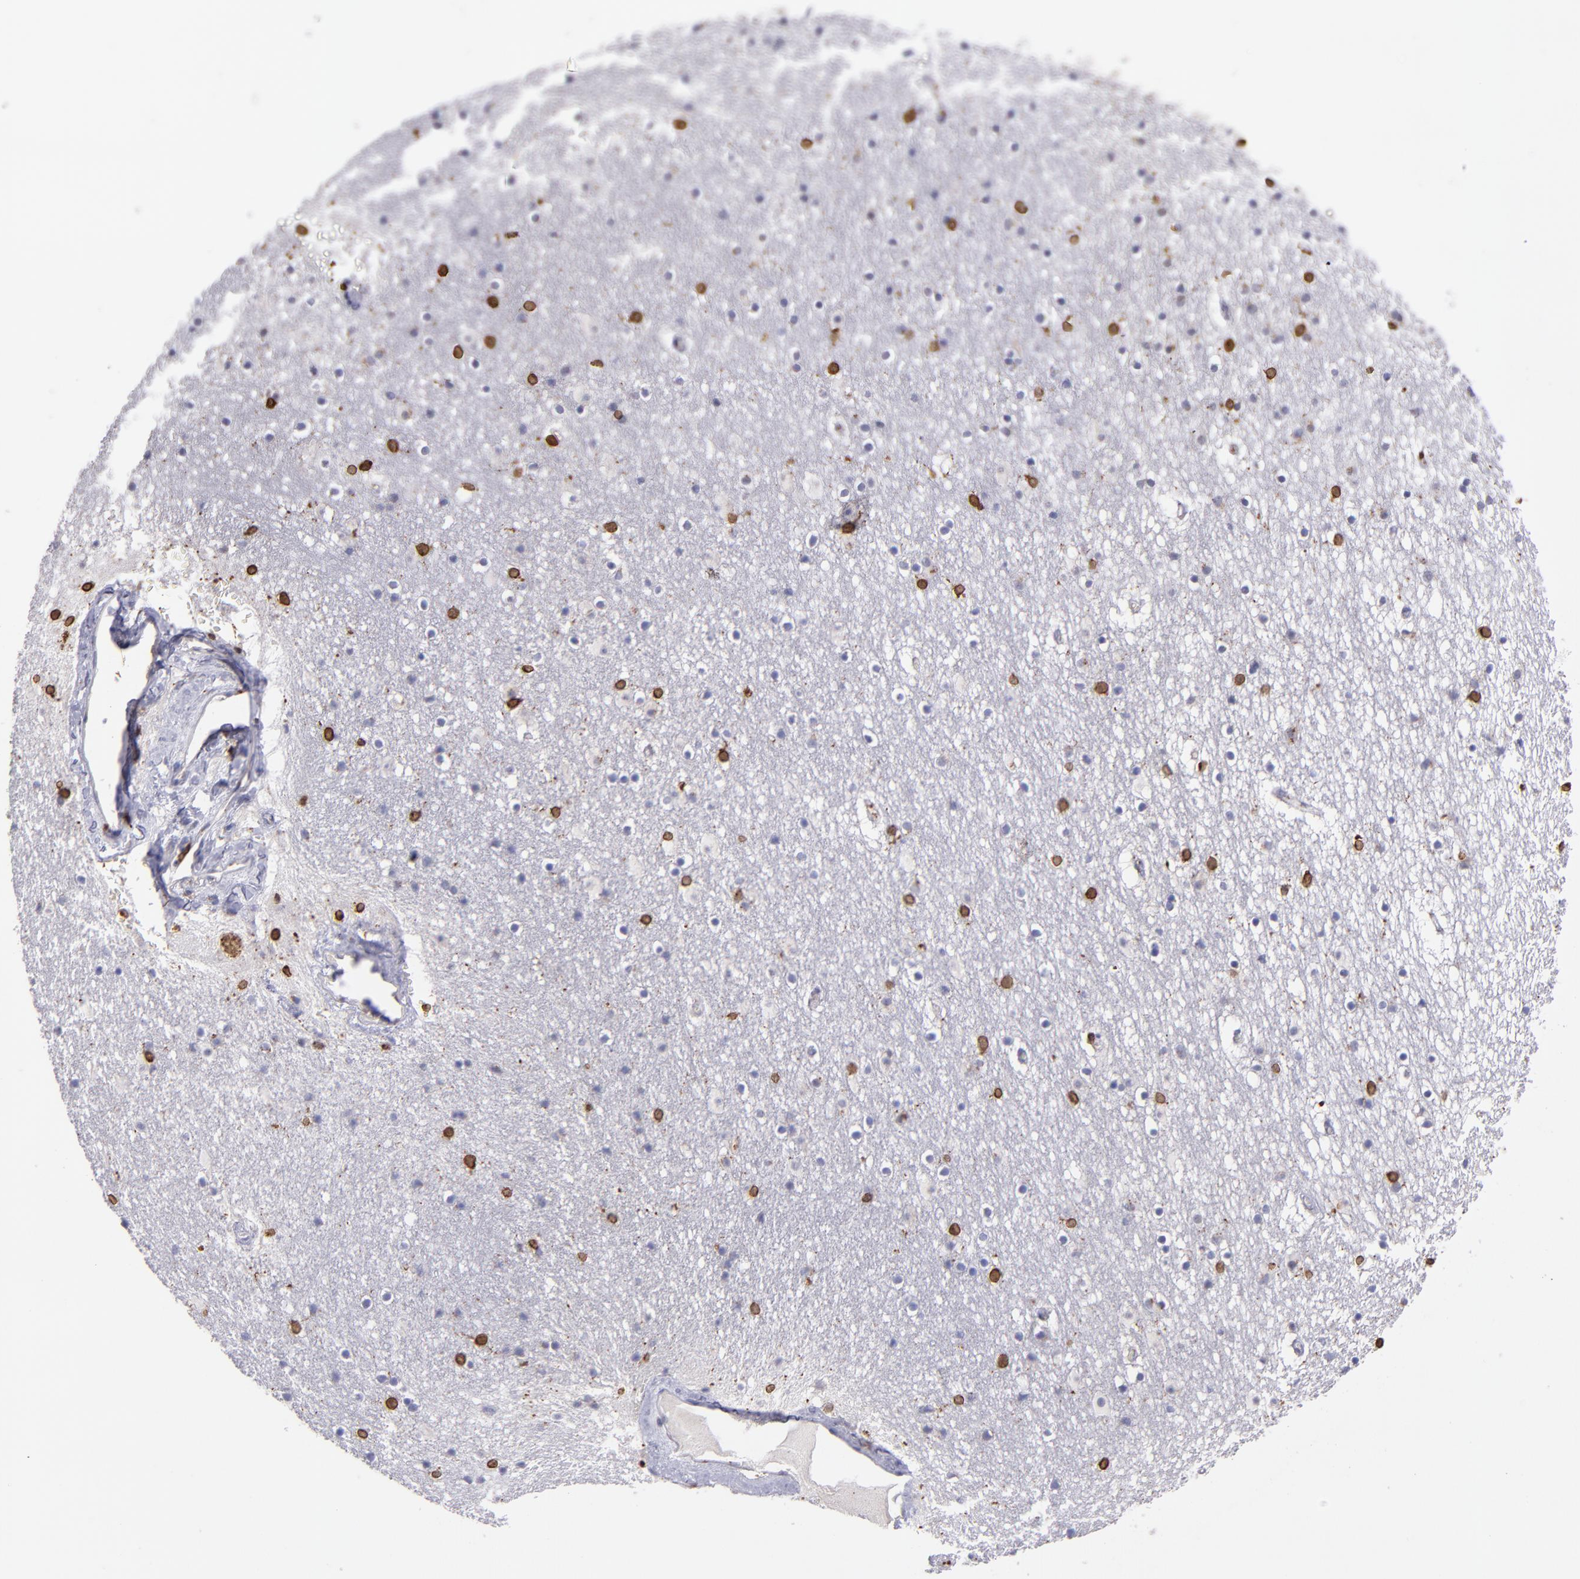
{"staining": {"intensity": "strong", "quantity": "<25%", "location": "cytoplasmic/membranous,nuclear"}, "tissue": "caudate", "cell_type": "Glial cells", "image_type": "normal", "snomed": [{"axis": "morphology", "description": "Normal tissue, NOS"}, {"axis": "topography", "description": "Lateral ventricle wall"}], "caption": "Protein expression analysis of normal caudate demonstrates strong cytoplasmic/membranous,nuclear expression in approximately <25% of glial cells. The protein of interest is stained brown, and the nuclei are stained in blue (DAB (3,3'-diaminobenzidine) IHC with brightfield microscopy, high magnification).", "gene": "PTGS1", "patient": {"sex": "male", "age": 45}}